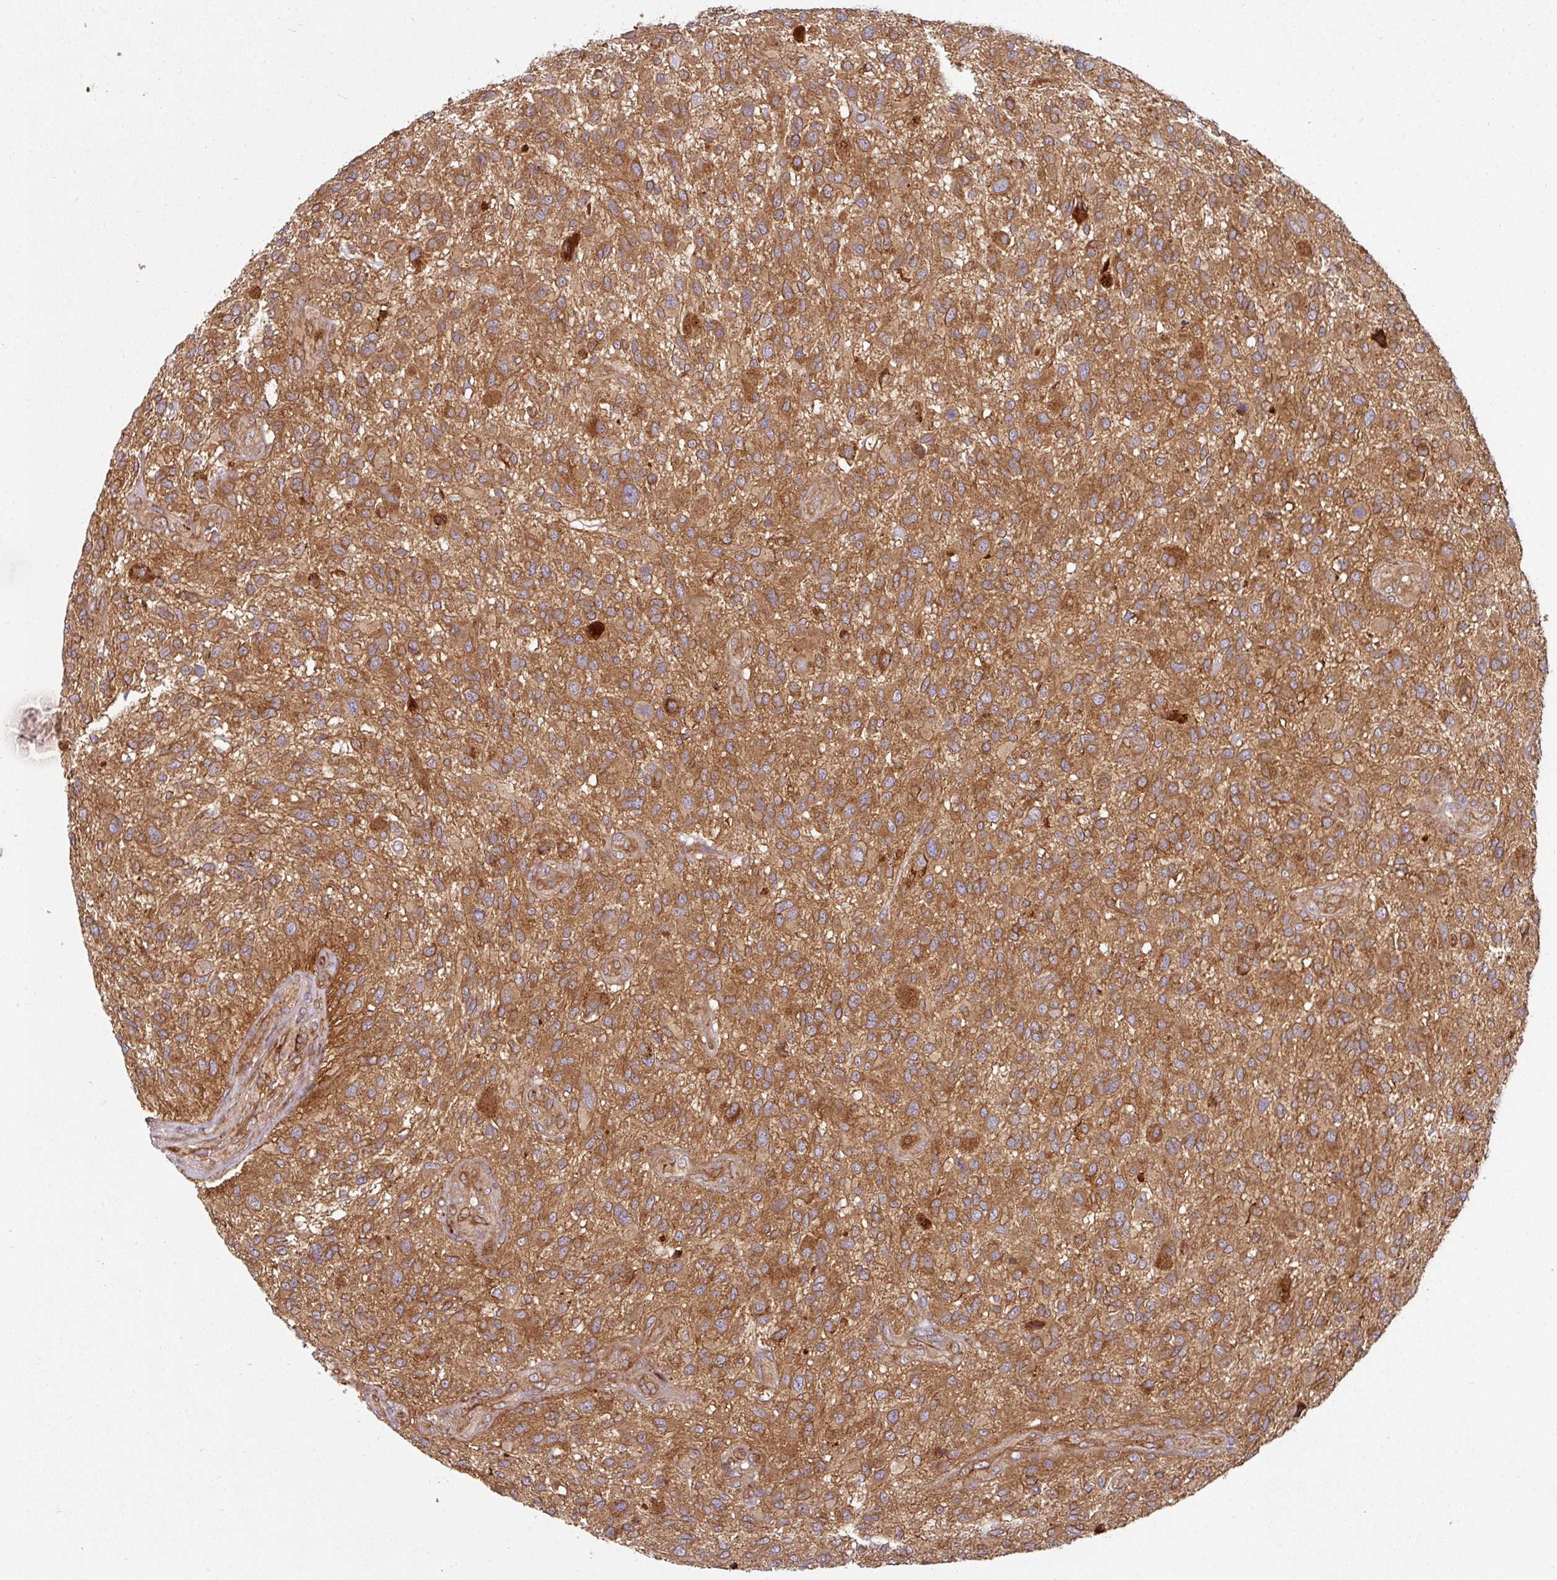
{"staining": {"intensity": "moderate", "quantity": ">75%", "location": "cytoplasmic/membranous"}, "tissue": "glioma", "cell_type": "Tumor cells", "image_type": "cancer", "snomed": [{"axis": "morphology", "description": "Glioma, malignant, High grade"}, {"axis": "topography", "description": "Brain"}], "caption": "Human malignant glioma (high-grade) stained with a brown dye shows moderate cytoplasmic/membranous positive expression in about >75% of tumor cells.", "gene": "RAB5A", "patient": {"sex": "male", "age": 47}}